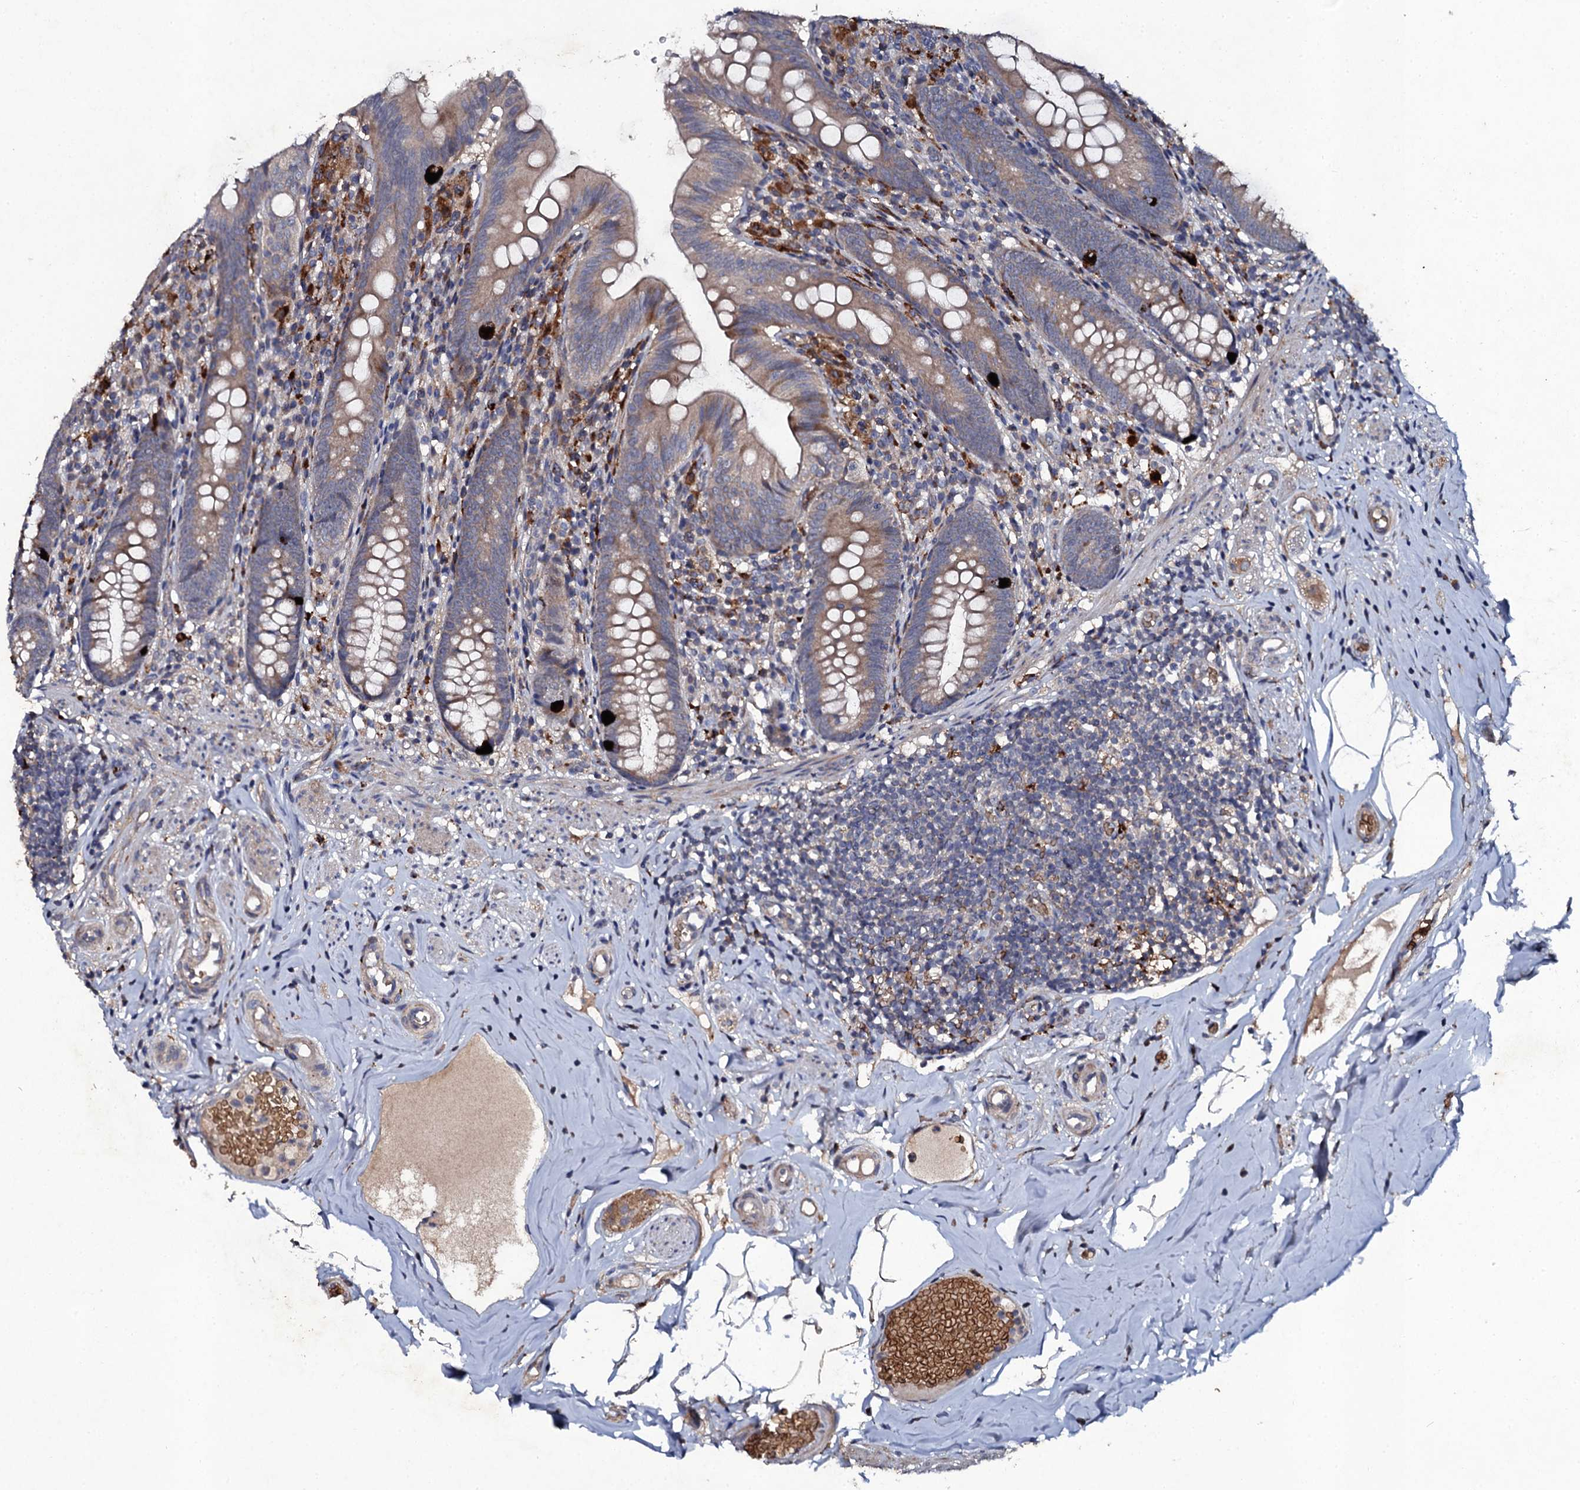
{"staining": {"intensity": "strong", "quantity": "<25%", "location": "cytoplasmic/membranous"}, "tissue": "appendix", "cell_type": "Glandular cells", "image_type": "normal", "snomed": [{"axis": "morphology", "description": "Normal tissue, NOS"}, {"axis": "topography", "description": "Appendix"}], "caption": "Brown immunohistochemical staining in unremarkable human appendix reveals strong cytoplasmic/membranous staining in about <25% of glandular cells. The staining is performed using DAB brown chromogen to label protein expression. The nuclei are counter-stained blue using hematoxylin.", "gene": "LRRC28", "patient": {"sex": "male", "age": 55}}